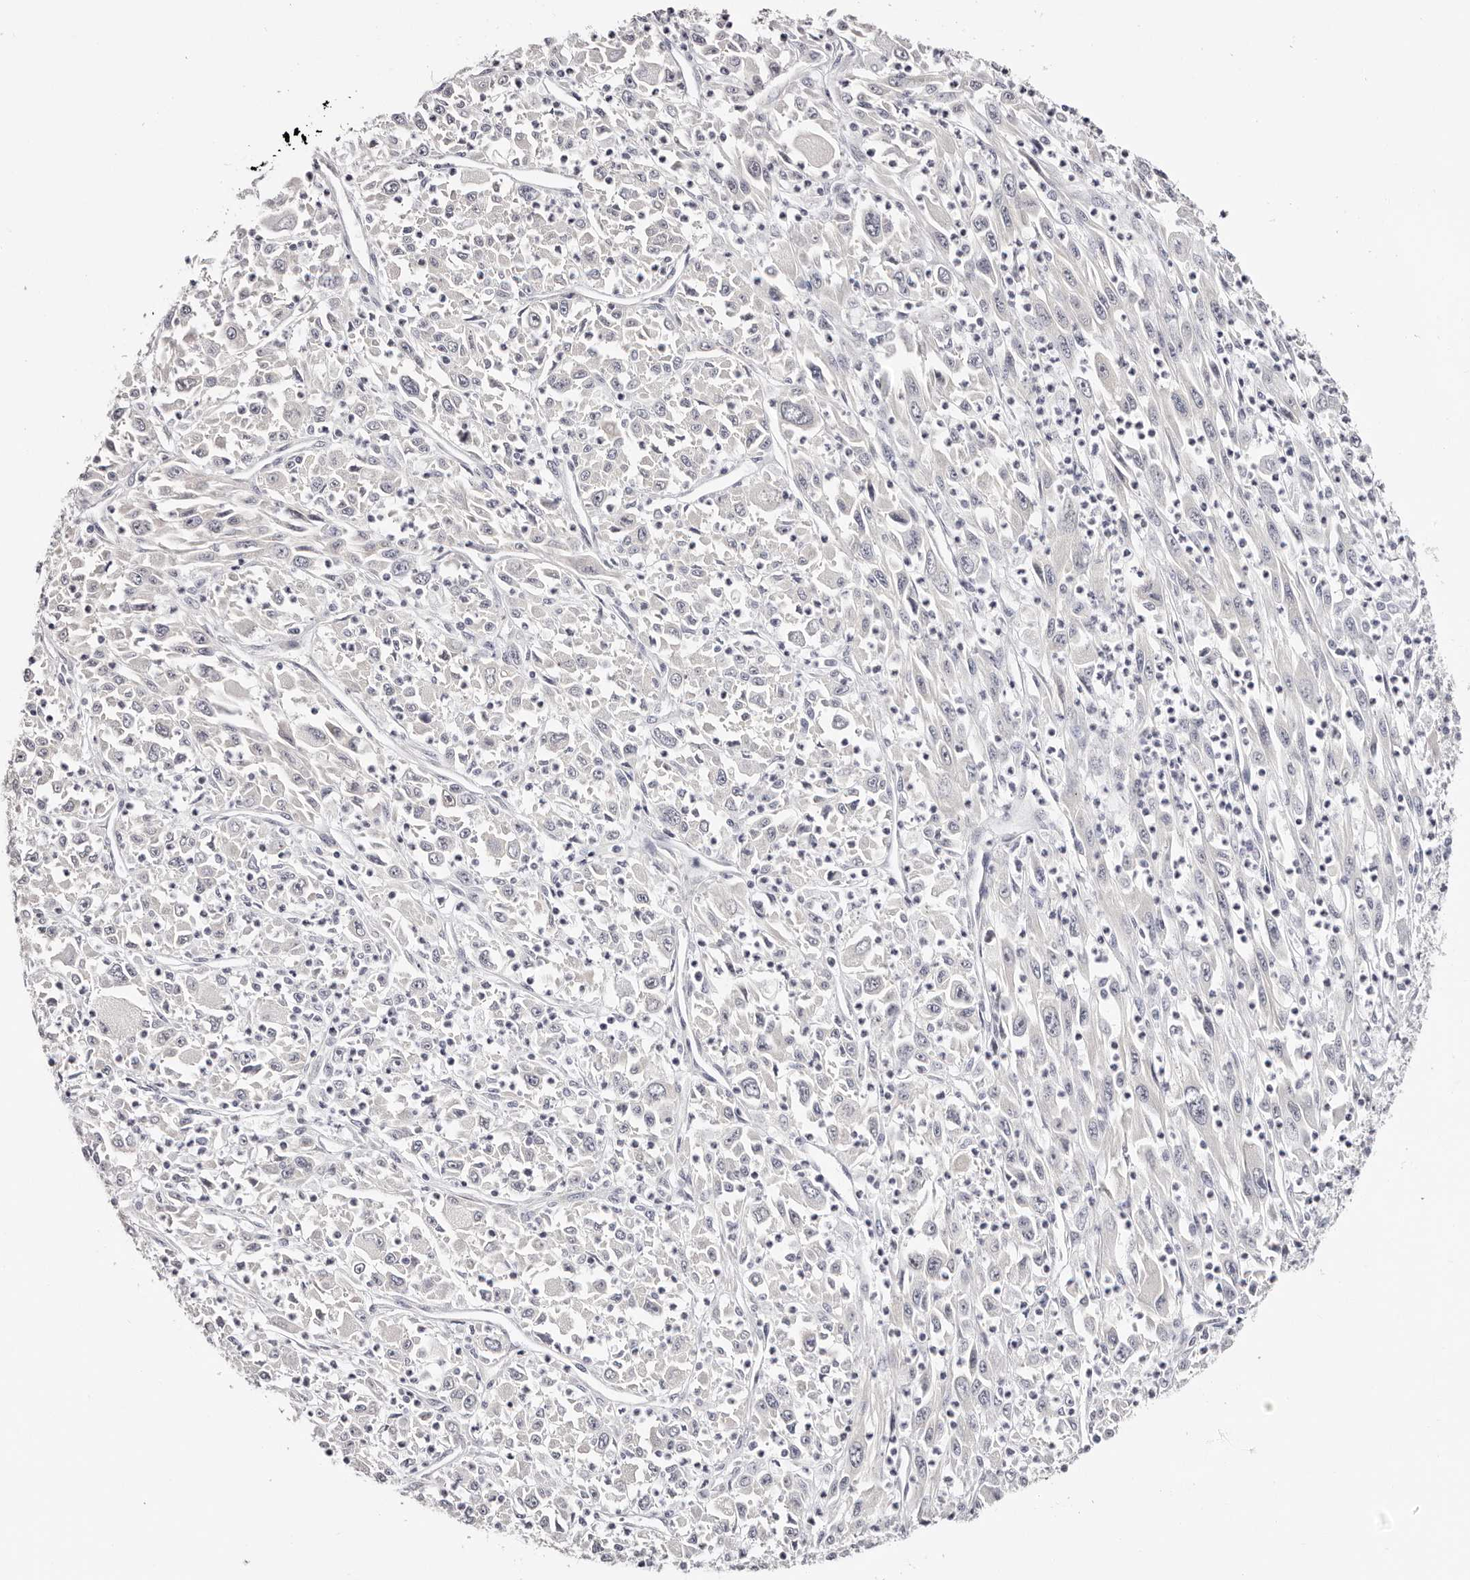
{"staining": {"intensity": "negative", "quantity": "none", "location": "none"}, "tissue": "melanoma", "cell_type": "Tumor cells", "image_type": "cancer", "snomed": [{"axis": "morphology", "description": "Malignant melanoma, Metastatic site"}, {"axis": "topography", "description": "Skin"}], "caption": "The photomicrograph reveals no staining of tumor cells in malignant melanoma (metastatic site).", "gene": "ROM1", "patient": {"sex": "female", "age": 56}}